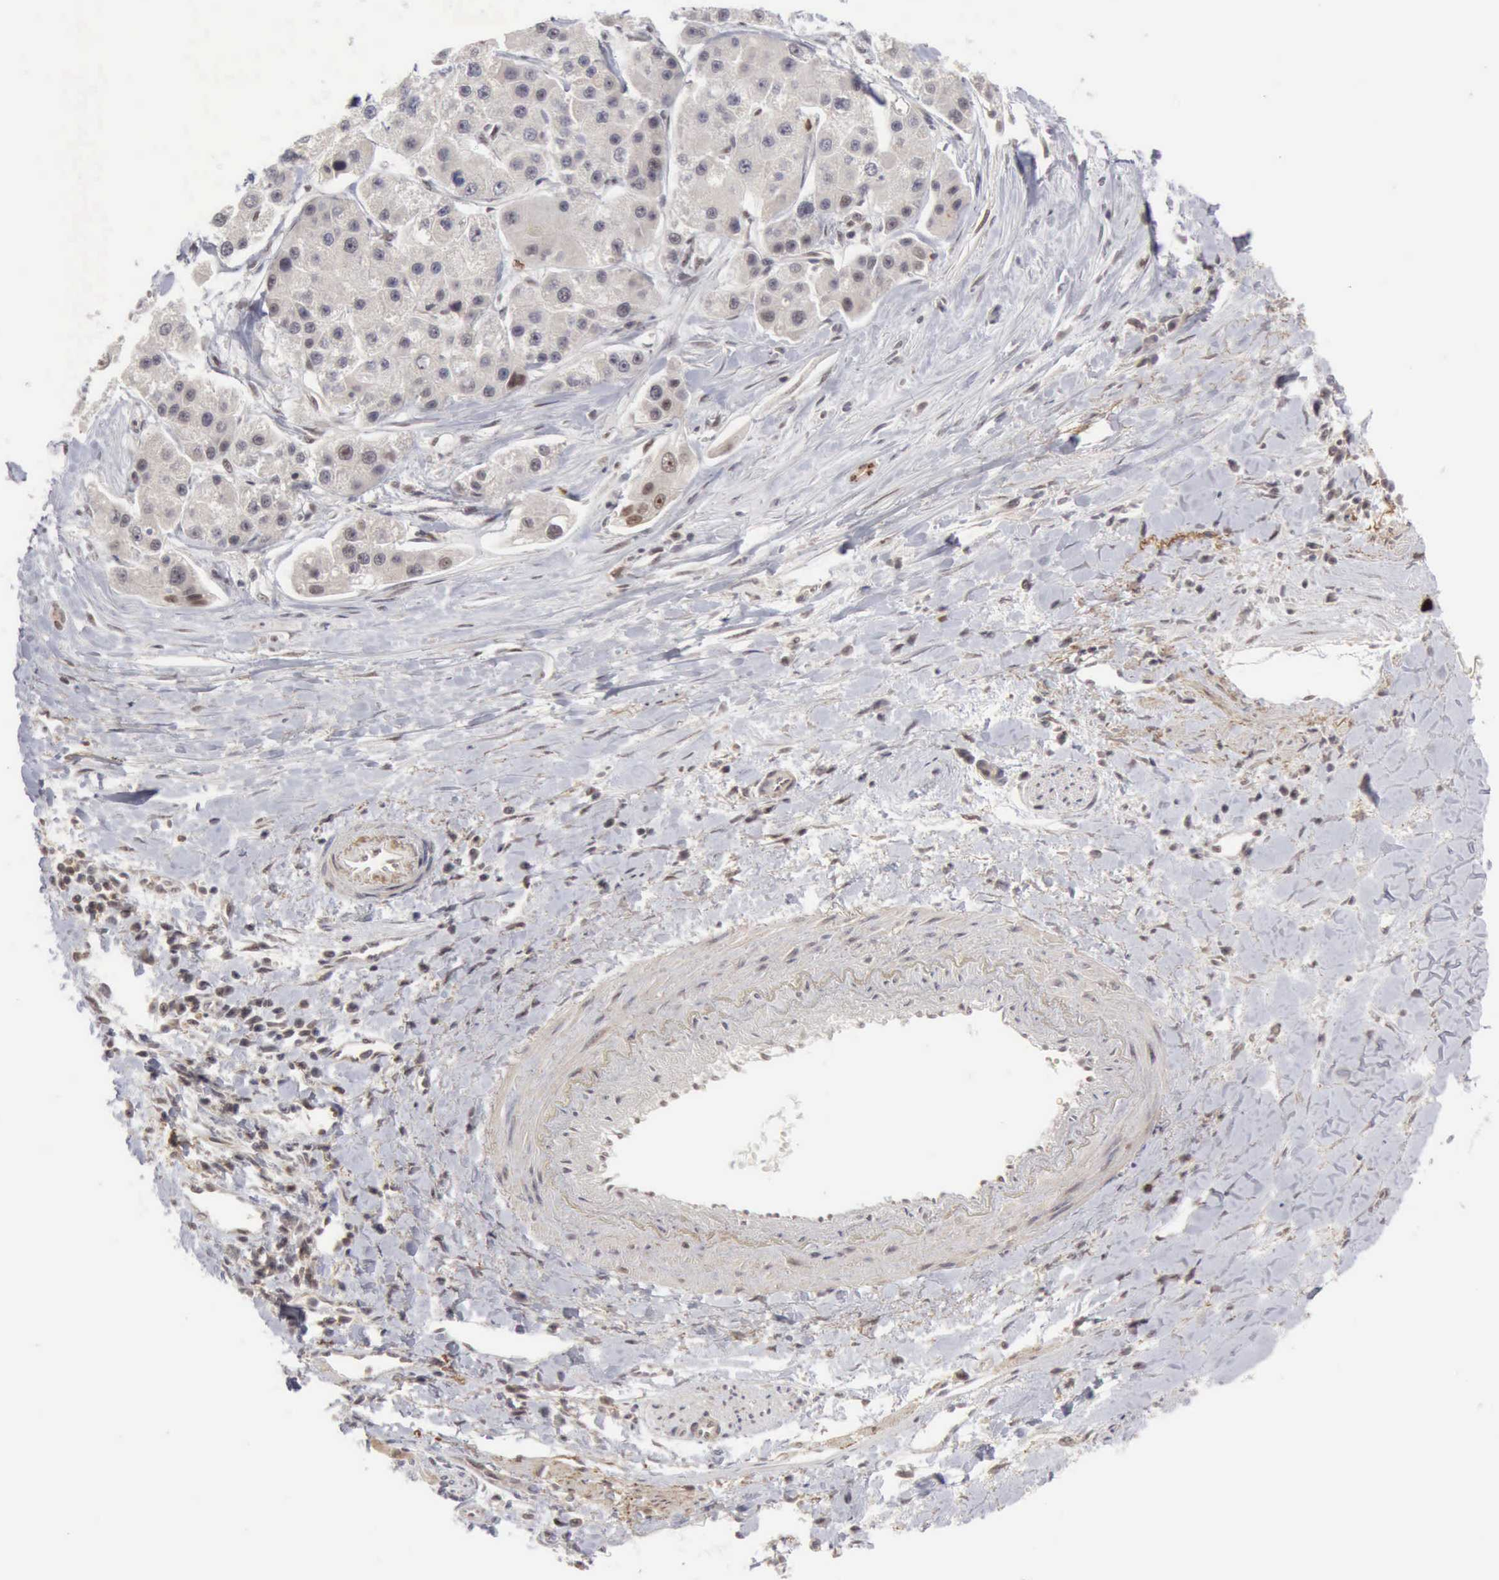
{"staining": {"intensity": "weak", "quantity": ">75%", "location": "cytoplasmic/membranous,nuclear"}, "tissue": "liver cancer", "cell_type": "Tumor cells", "image_type": "cancer", "snomed": [{"axis": "morphology", "description": "Carcinoma, Hepatocellular, NOS"}, {"axis": "topography", "description": "Liver"}], "caption": "Liver hepatocellular carcinoma tissue reveals weak cytoplasmic/membranous and nuclear staining in approximately >75% of tumor cells, visualized by immunohistochemistry. Using DAB (3,3'-diaminobenzidine) (brown) and hematoxylin (blue) stains, captured at high magnification using brightfield microscopy.", "gene": "CDKN2A", "patient": {"sex": "female", "age": 85}}